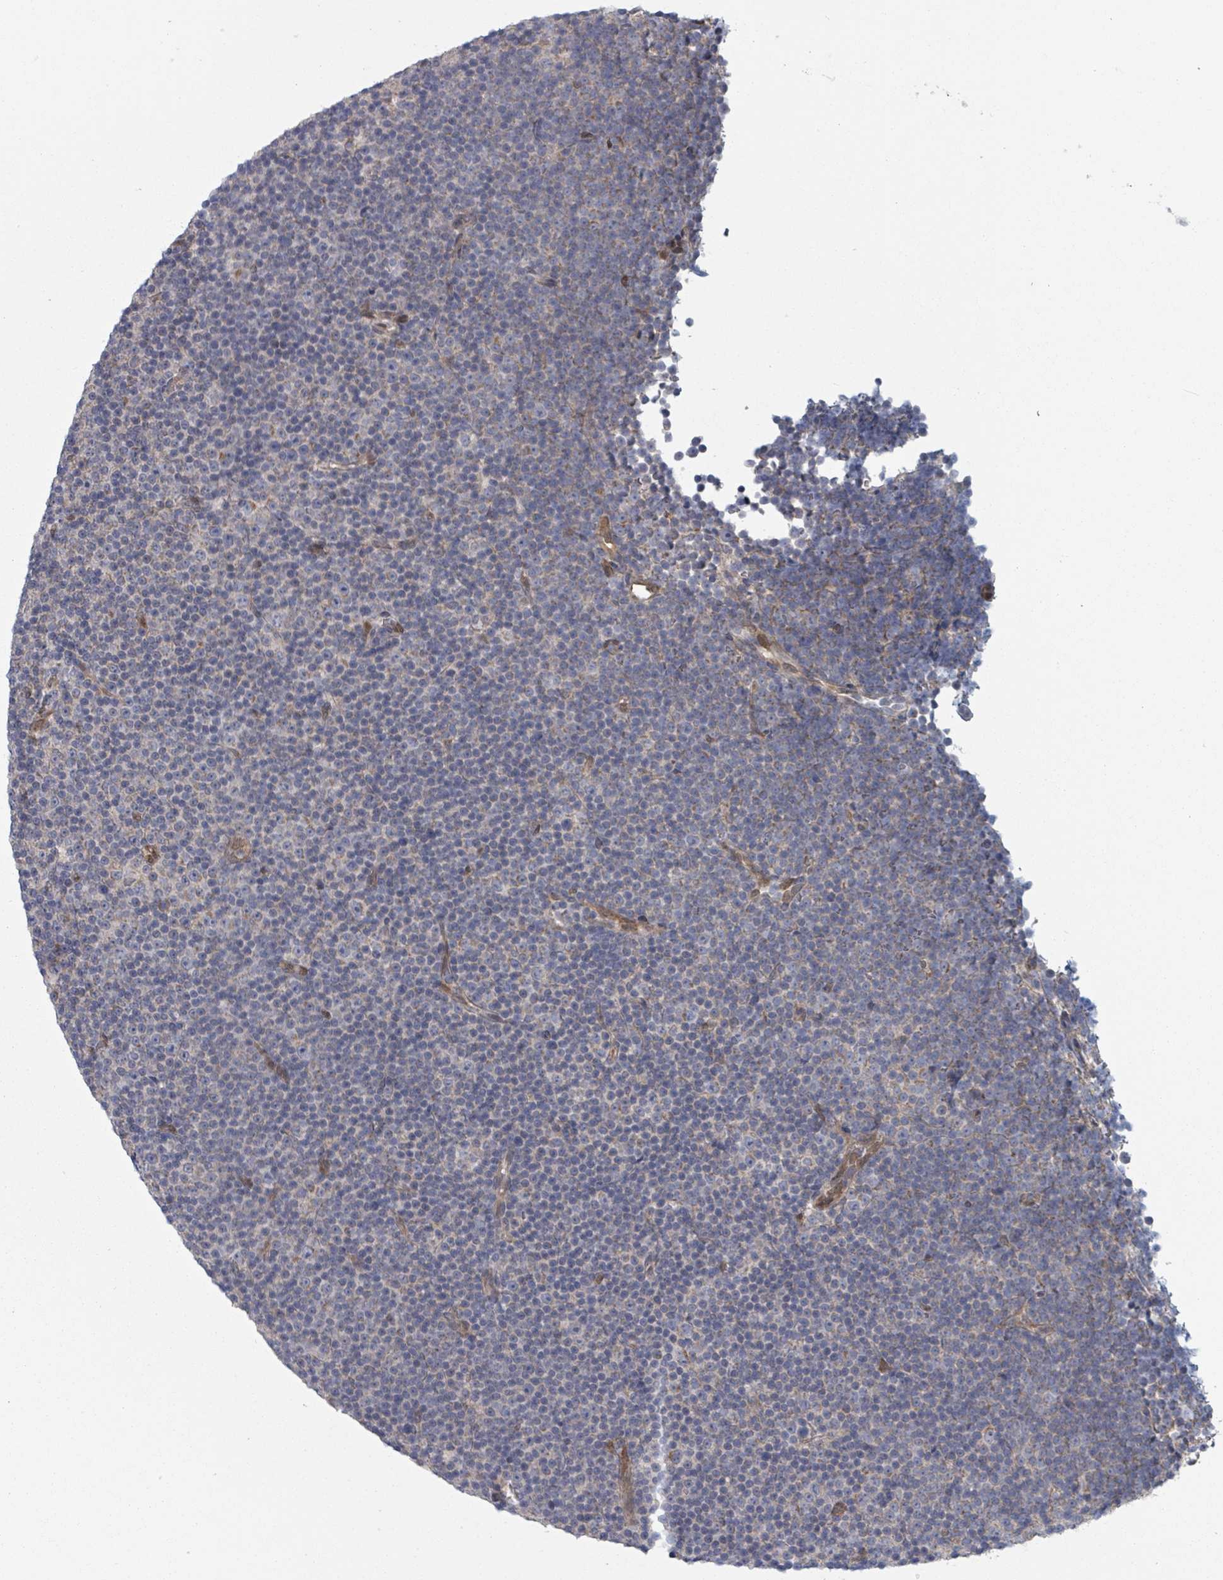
{"staining": {"intensity": "negative", "quantity": "none", "location": "none"}, "tissue": "lymphoma", "cell_type": "Tumor cells", "image_type": "cancer", "snomed": [{"axis": "morphology", "description": "Malignant lymphoma, non-Hodgkin's type, Low grade"}, {"axis": "topography", "description": "Lymph node"}], "caption": "This is an IHC micrograph of human low-grade malignant lymphoma, non-Hodgkin's type. There is no staining in tumor cells.", "gene": "FKBP1A", "patient": {"sex": "female", "age": 67}}